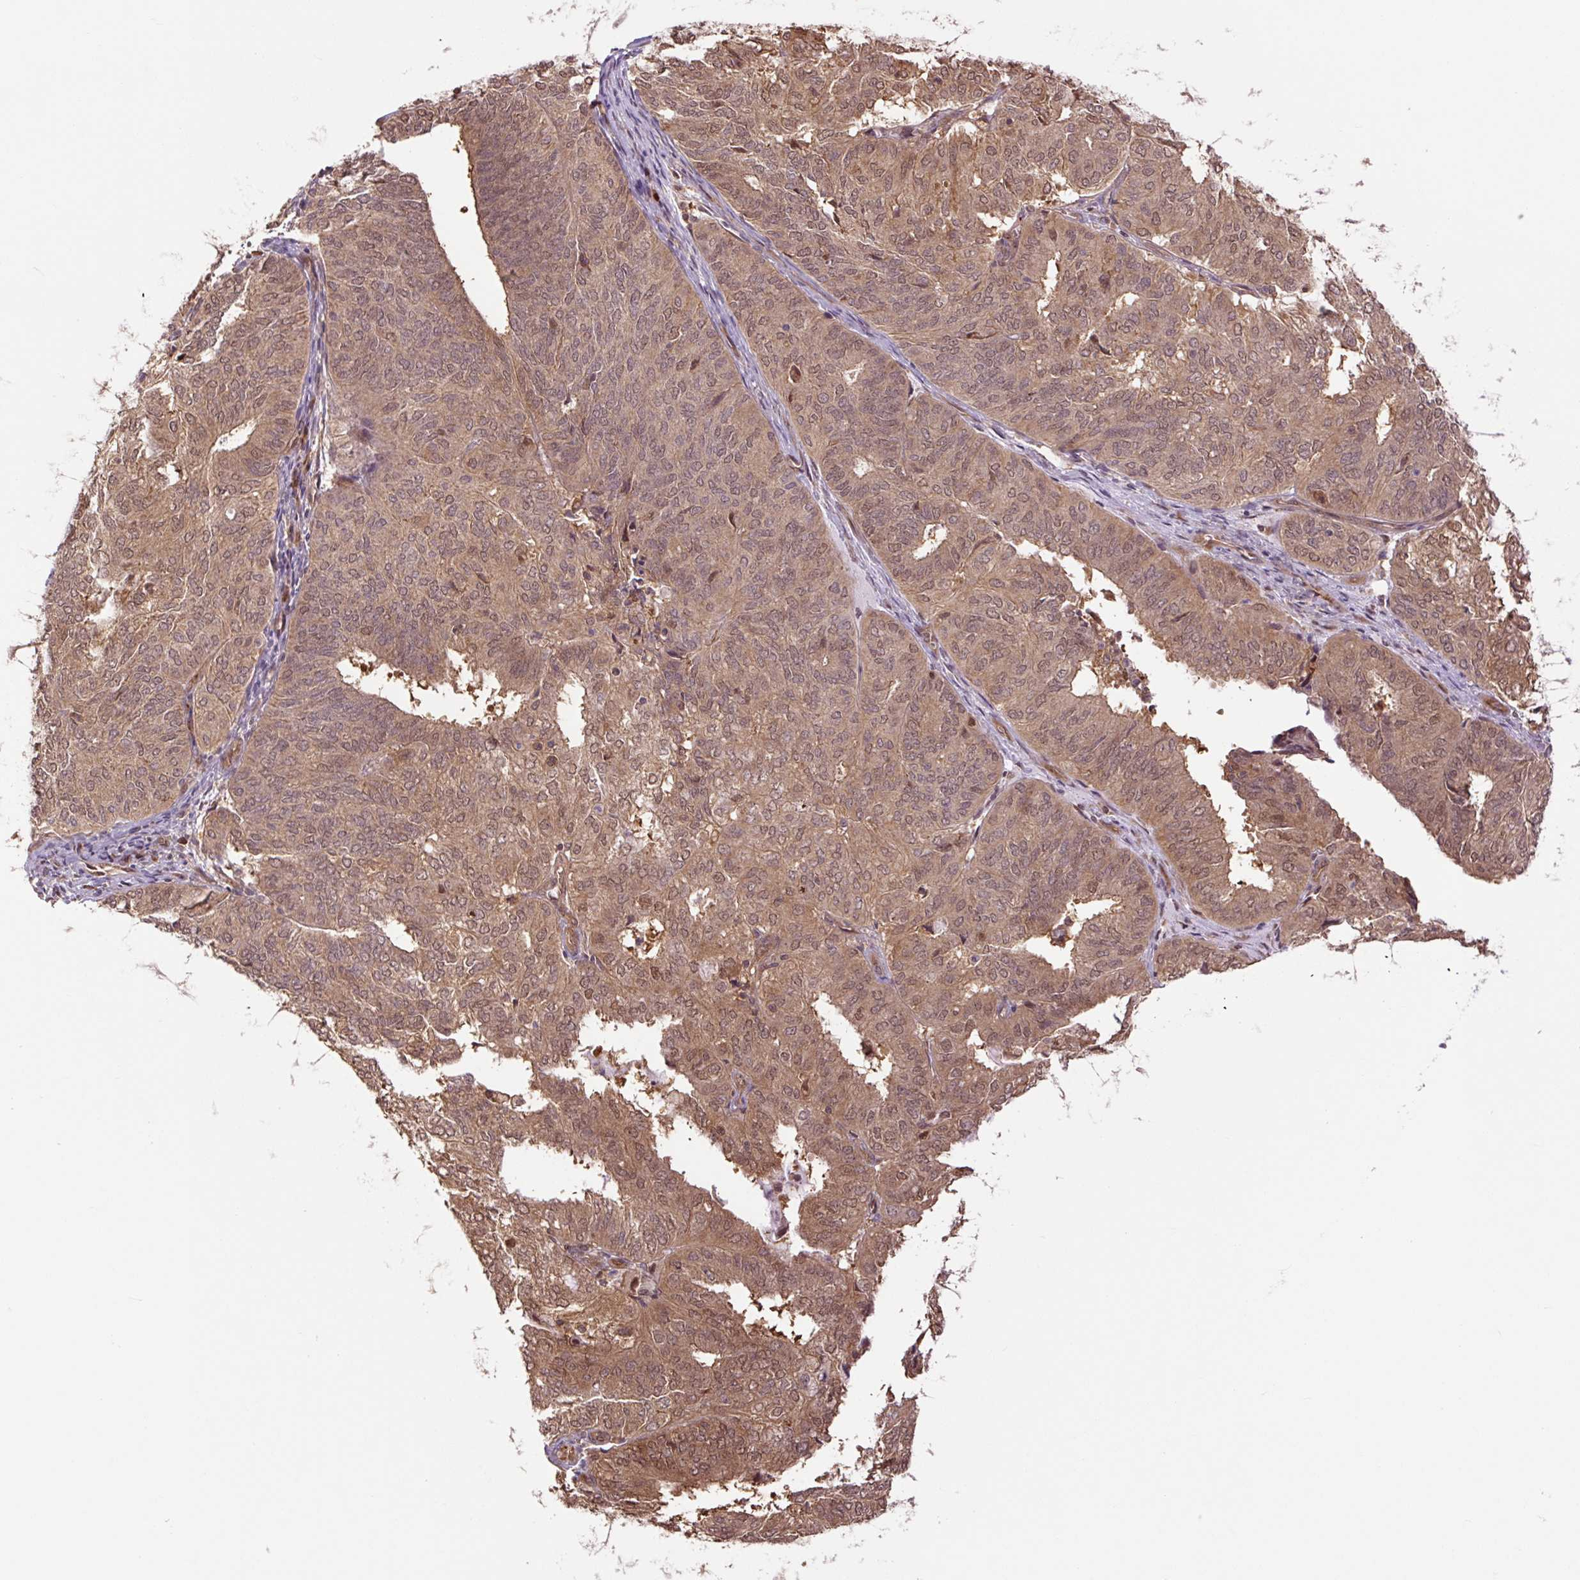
{"staining": {"intensity": "moderate", "quantity": ">75%", "location": "cytoplasmic/membranous,nuclear"}, "tissue": "endometrial cancer", "cell_type": "Tumor cells", "image_type": "cancer", "snomed": [{"axis": "morphology", "description": "Adenocarcinoma, NOS"}, {"axis": "topography", "description": "Uterus"}], "caption": "This image demonstrates immunohistochemistry (IHC) staining of human endometrial cancer, with medium moderate cytoplasmic/membranous and nuclear expression in approximately >75% of tumor cells.", "gene": "TPT1", "patient": {"sex": "female", "age": 60}}